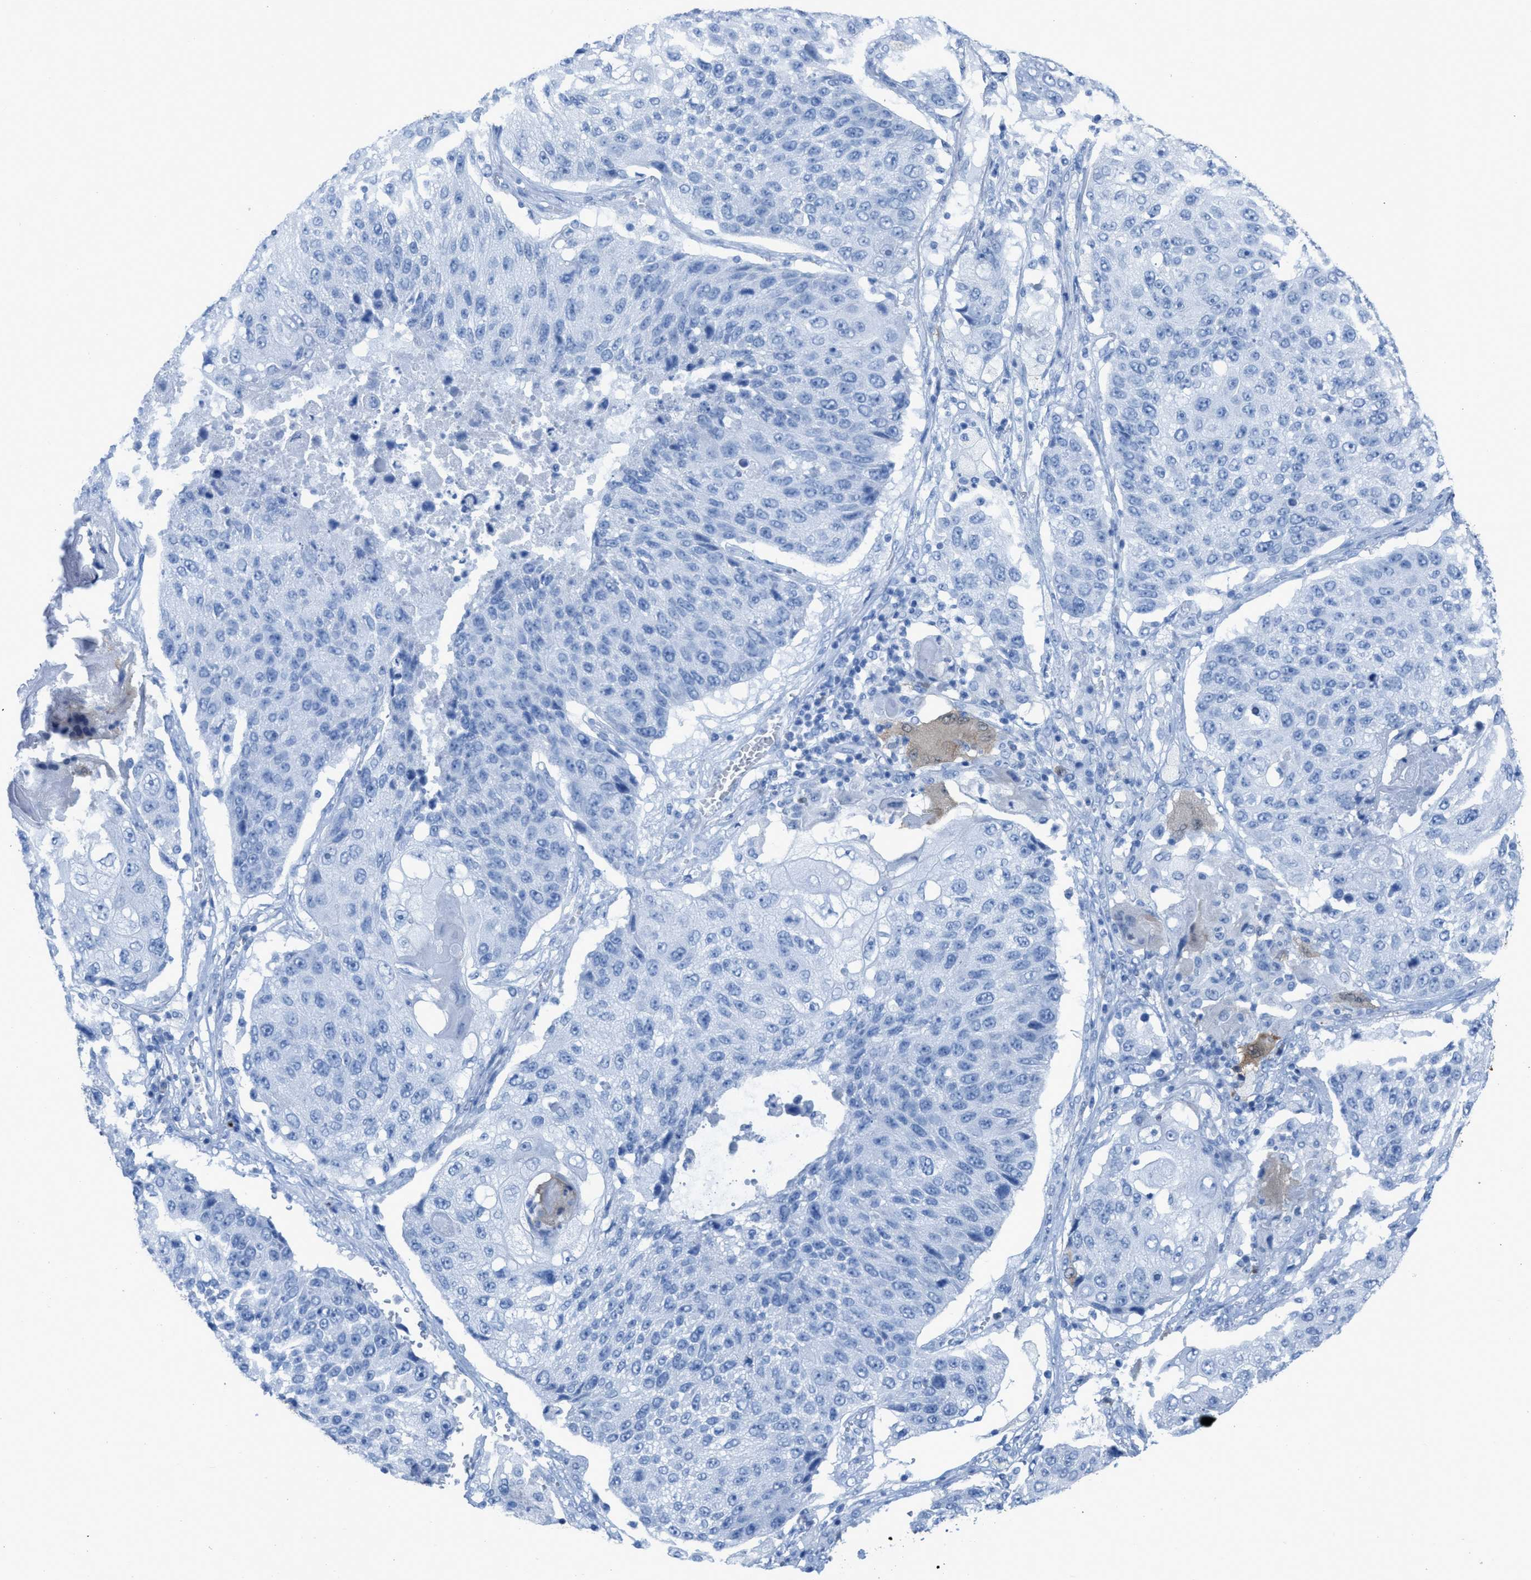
{"staining": {"intensity": "negative", "quantity": "none", "location": "none"}, "tissue": "lung cancer", "cell_type": "Tumor cells", "image_type": "cancer", "snomed": [{"axis": "morphology", "description": "Squamous cell carcinoma, NOS"}, {"axis": "topography", "description": "Lung"}], "caption": "Tumor cells show no significant protein expression in lung cancer. (Stains: DAB (3,3'-diaminobenzidine) IHC with hematoxylin counter stain, Microscopy: brightfield microscopy at high magnification).", "gene": "CDKN2A", "patient": {"sex": "male", "age": 61}}